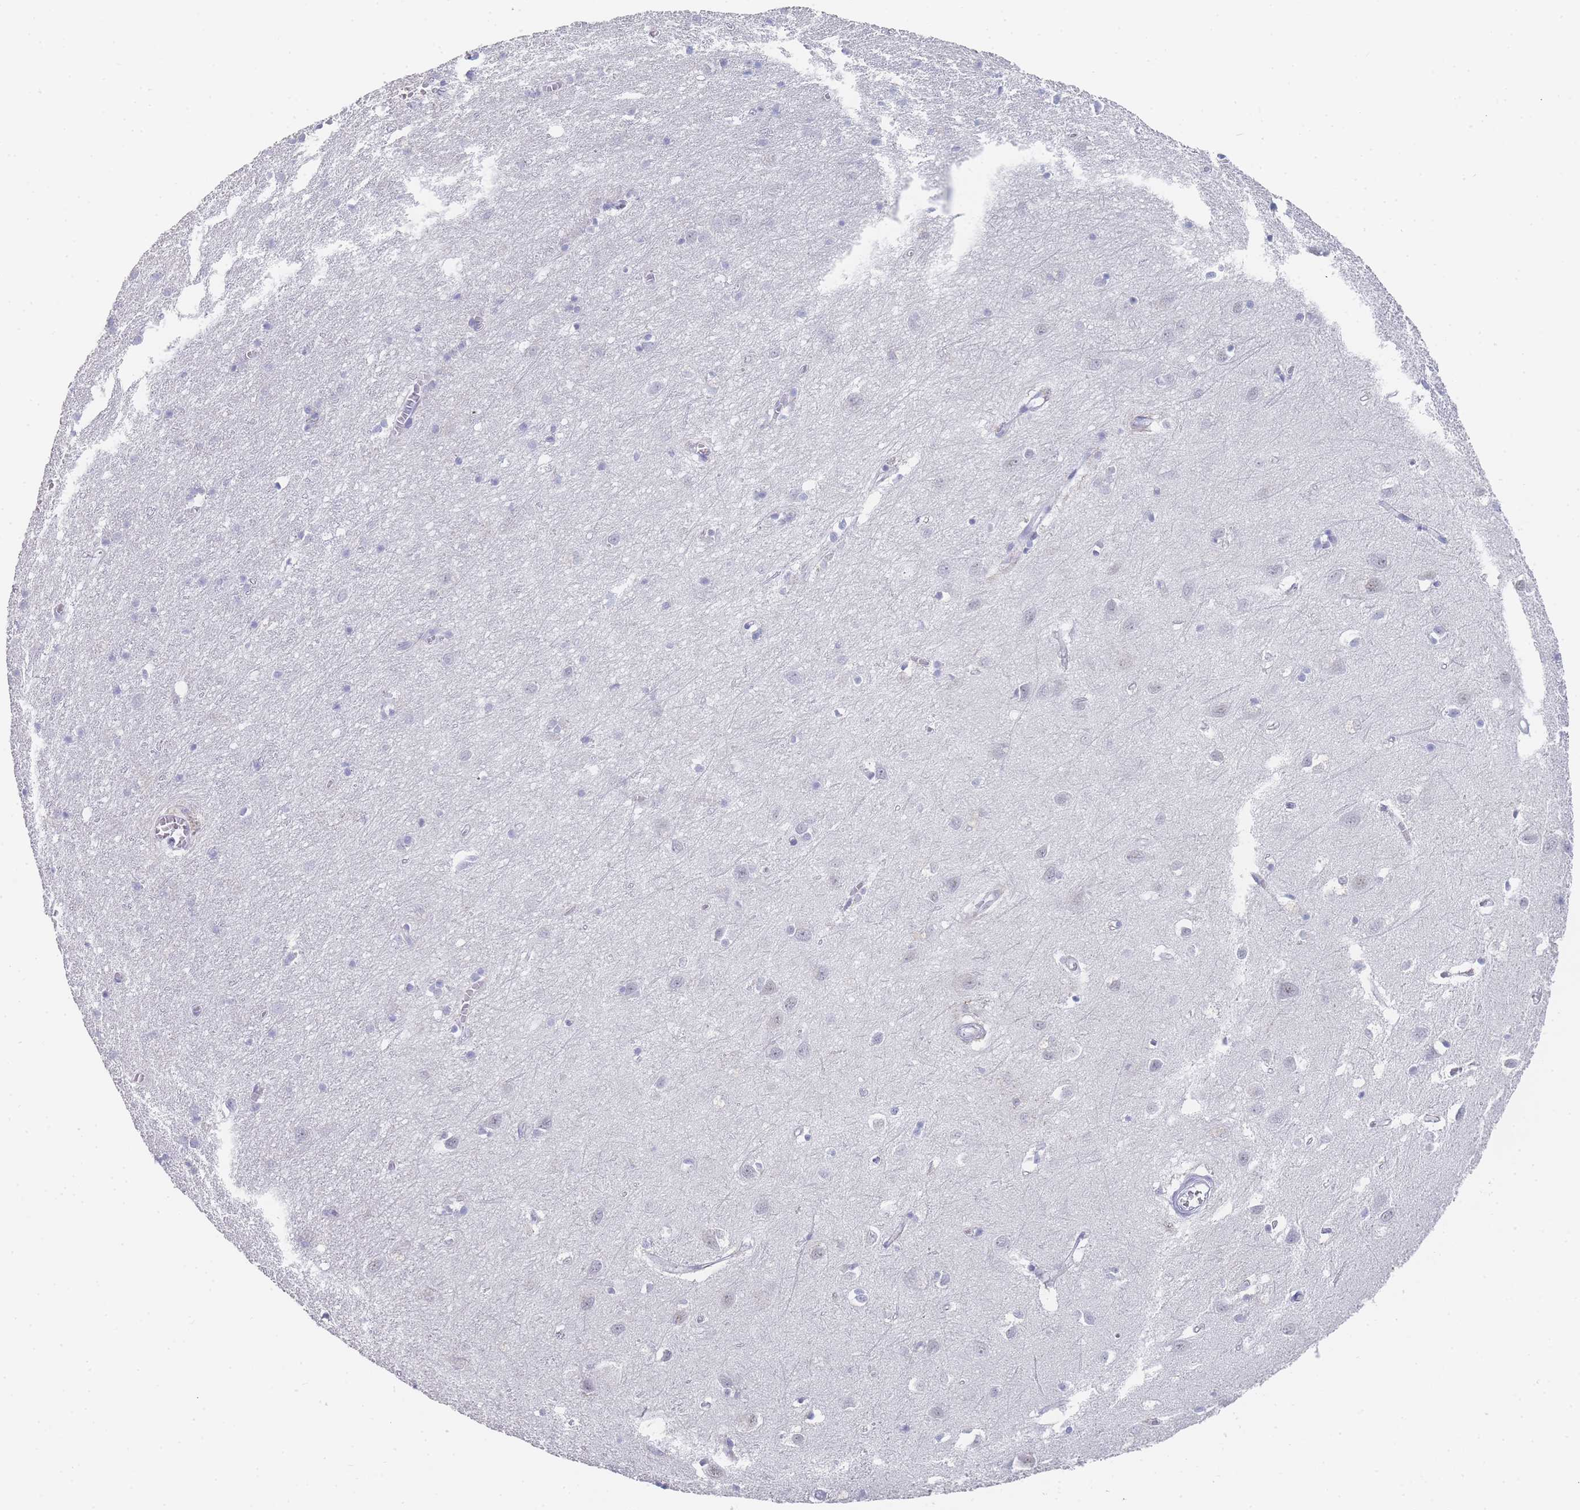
{"staining": {"intensity": "negative", "quantity": "none", "location": "none"}, "tissue": "cerebral cortex", "cell_type": "Endothelial cells", "image_type": "normal", "snomed": [{"axis": "morphology", "description": "Normal tissue, NOS"}, {"axis": "topography", "description": "Cerebral cortex"}], "caption": "Immunohistochemical staining of normal cerebral cortex demonstrates no significant expression in endothelial cells.", "gene": "IMPG1", "patient": {"sex": "female", "age": 64}}